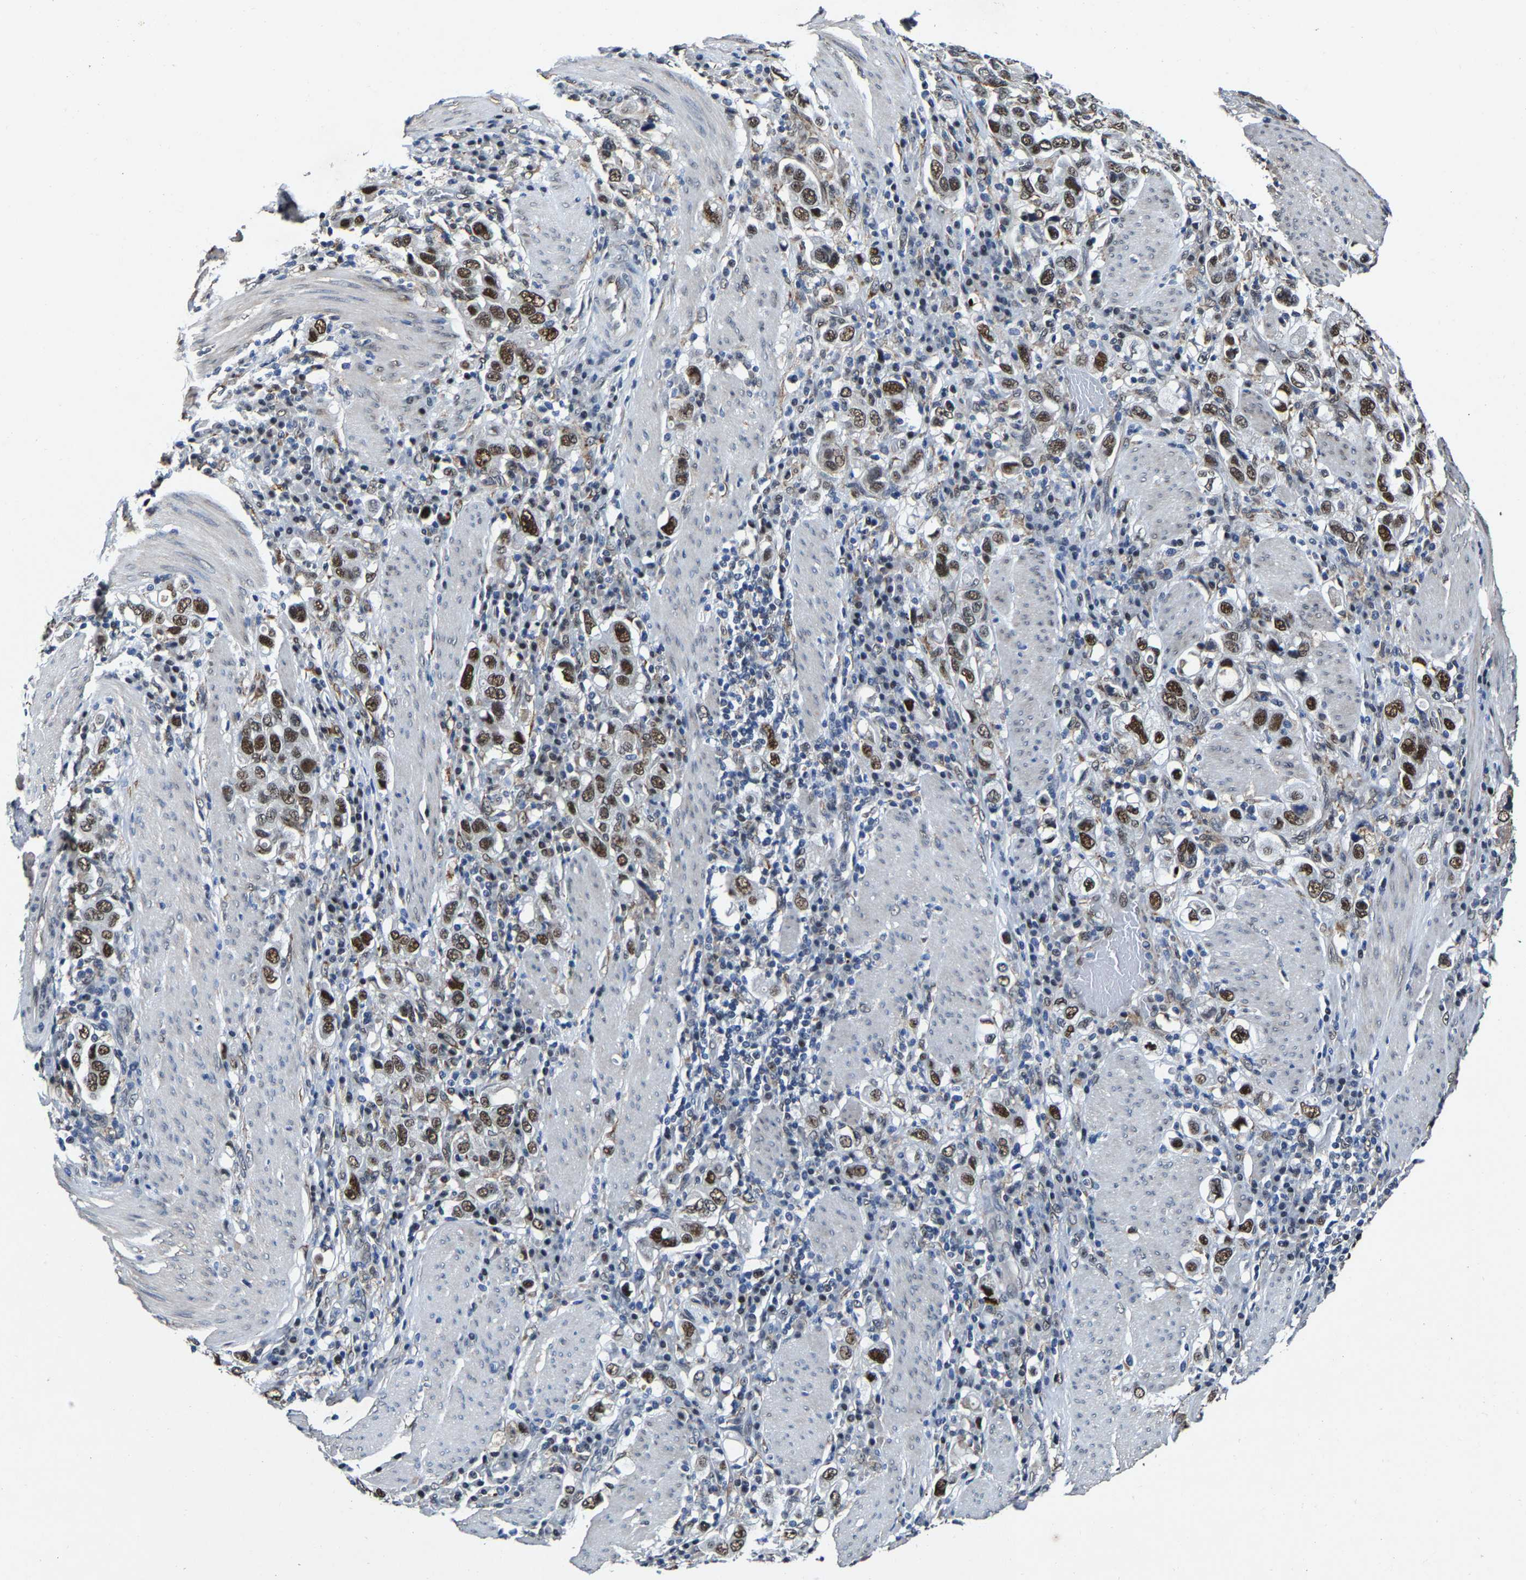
{"staining": {"intensity": "strong", "quantity": ">75%", "location": "nuclear"}, "tissue": "stomach cancer", "cell_type": "Tumor cells", "image_type": "cancer", "snomed": [{"axis": "morphology", "description": "Adenocarcinoma, NOS"}, {"axis": "topography", "description": "Stomach, upper"}], "caption": "Immunohistochemistry image of human adenocarcinoma (stomach) stained for a protein (brown), which reveals high levels of strong nuclear positivity in approximately >75% of tumor cells.", "gene": "METTL1", "patient": {"sex": "male", "age": 62}}